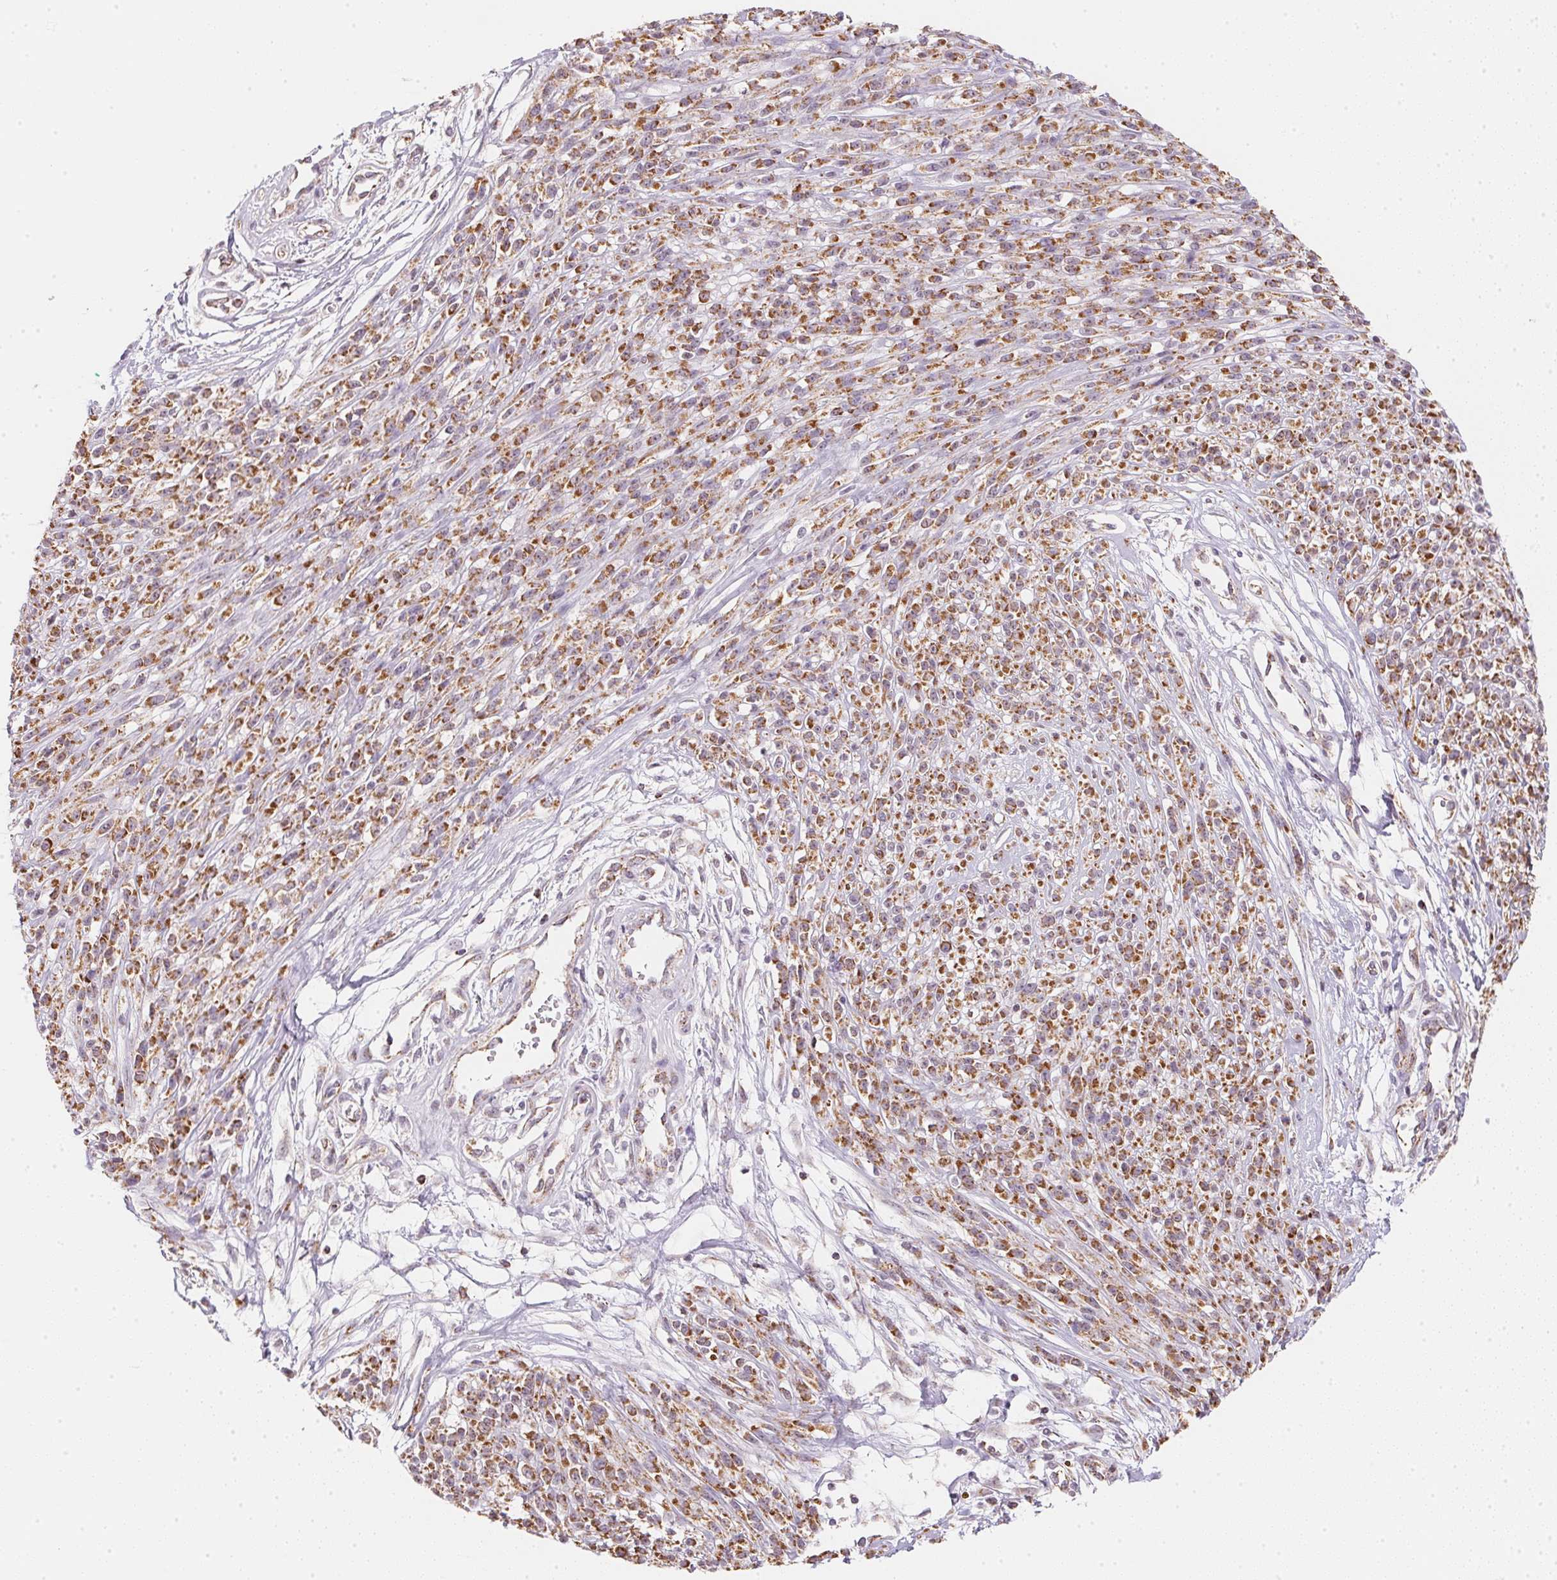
{"staining": {"intensity": "moderate", "quantity": ">75%", "location": "cytoplasmic/membranous"}, "tissue": "melanoma", "cell_type": "Tumor cells", "image_type": "cancer", "snomed": [{"axis": "morphology", "description": "Malignant melanoma, NOS"}, {"axis": "topography", "description": "Skin"}, {"axis": "topography", "description": "Skin of trunk"}], "caption": "Immunohistochemistry (IHC) photomicrograph of neoplastic tissue: malignant melanoma stained using immunohistochemistry shows medium levels of moderate protein expression localized specifically in the cytoplasmic/membranous of tumor cells, appearing as a cytoplasmic/membranous brown color.", "gene": "GIPC2", "patient": {"sex": "male", "age": 74}}